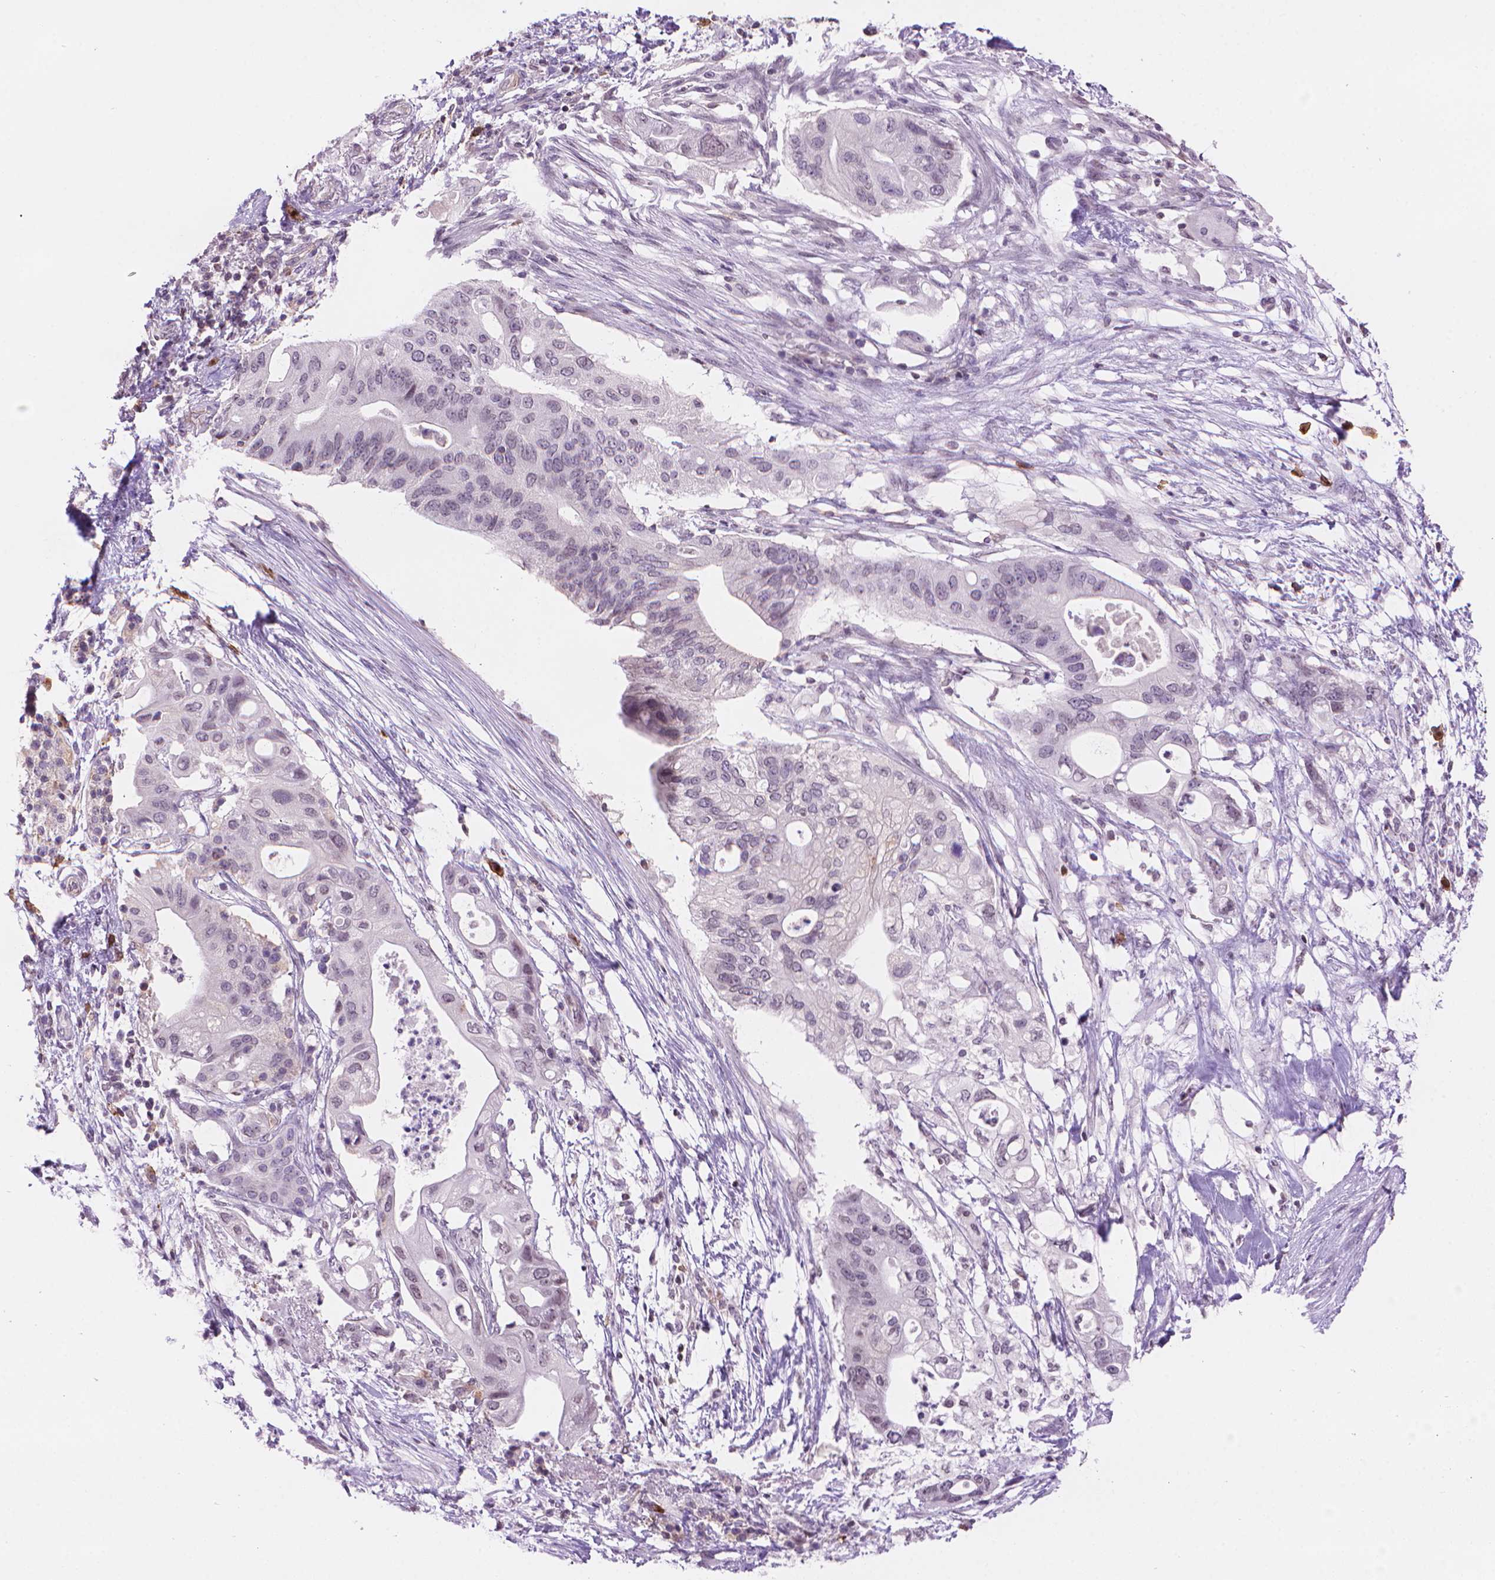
{"staining": {"intensity": "negative", "quantity": "none", "location": "none"}, "tissue": "pancreatic cancer", "cell_type": "Tumor cells", "image_type": "cancer", "snomed": [{"axis": "morphology", "description": "Adenocarcinoma, NOS"}, {"axis": "topography", "description": "Pancreas"}], "caption": "The image shows no staining of tumor cells in pancreatic adenocarcinoma.", "gene": "TMEM184A", "patient": {"sex": "female", "age": 72}}